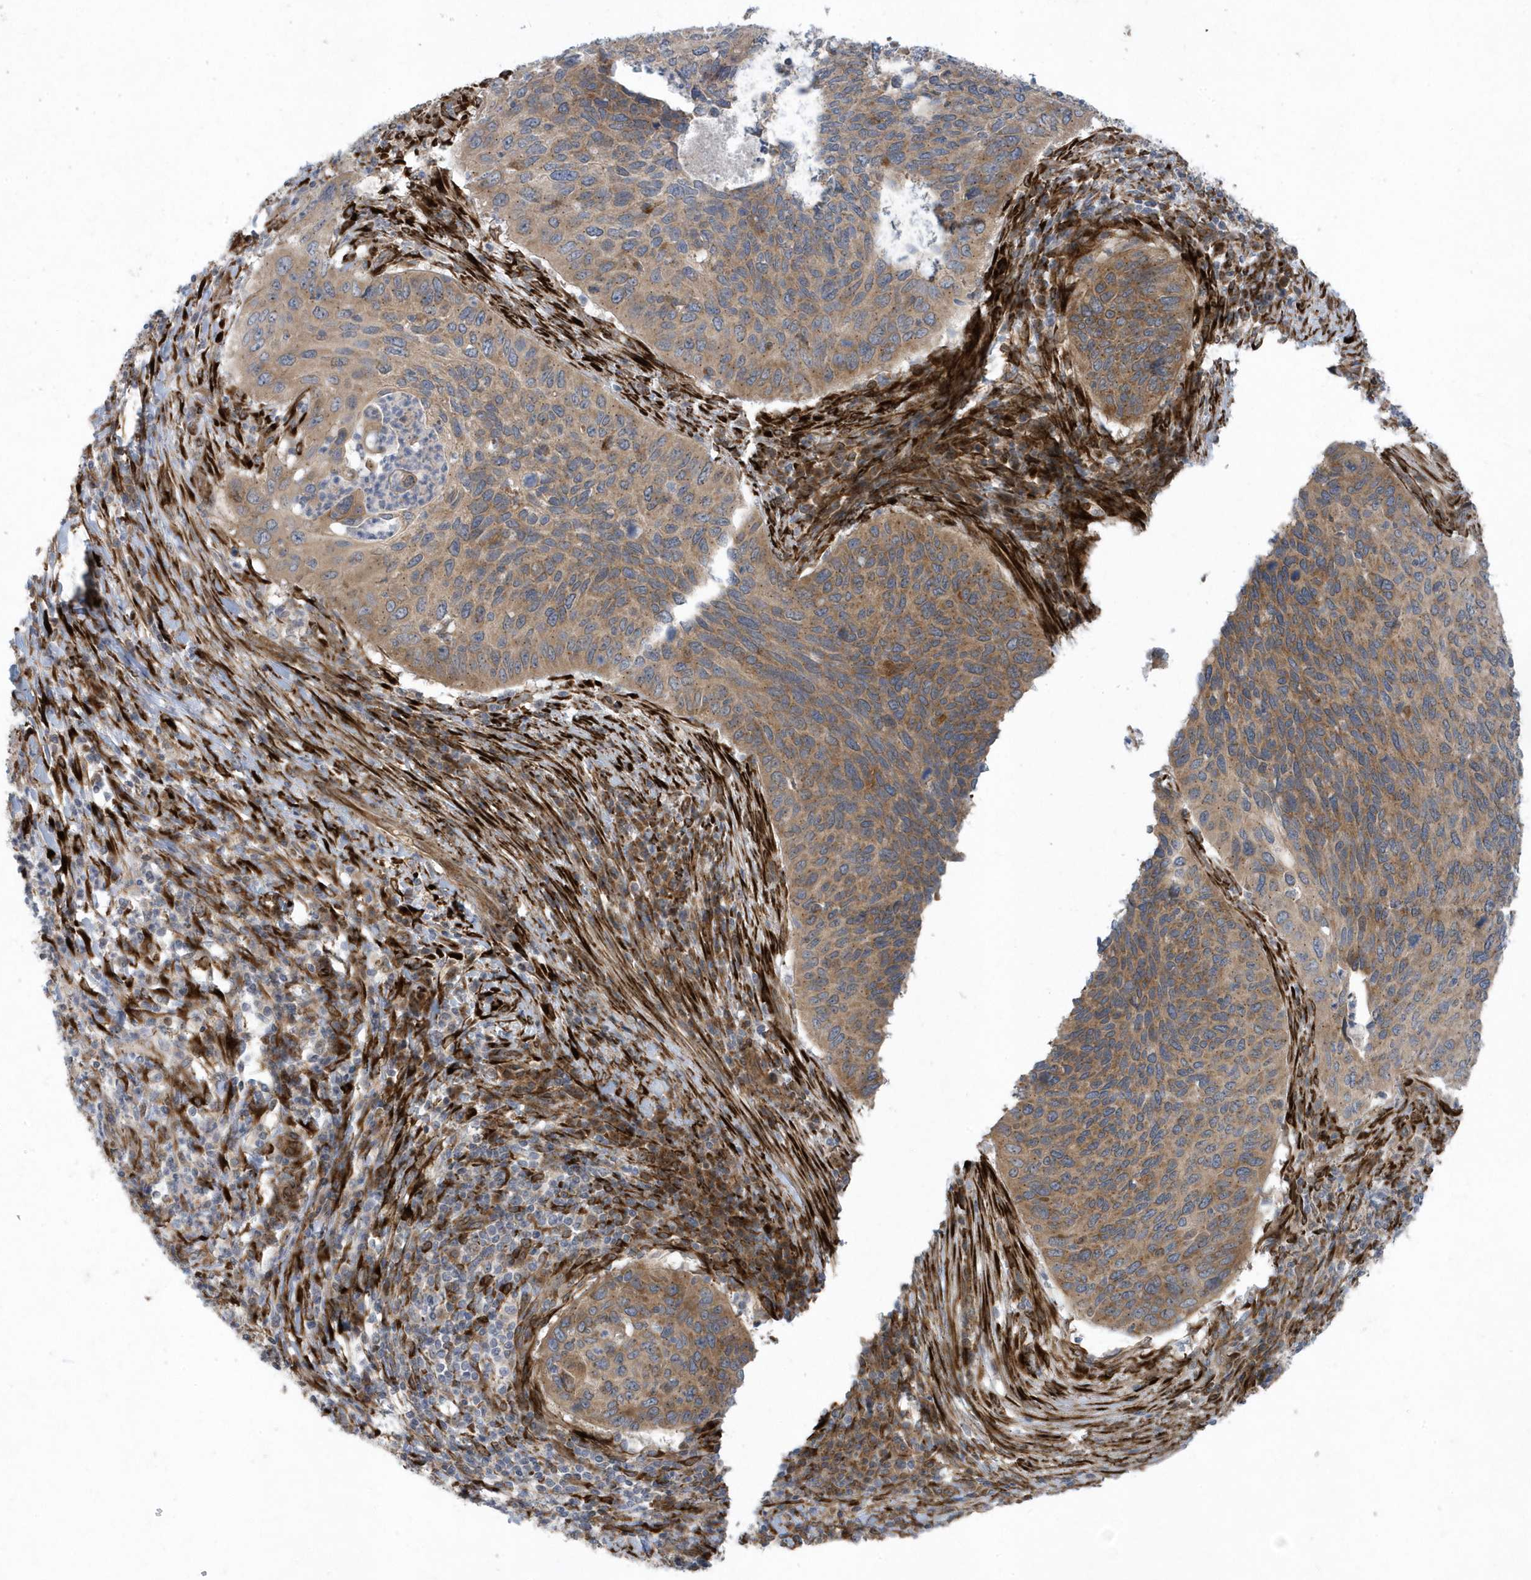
{"staining": {"intensity": "moderate", "quantity": ">75%", "location": "cytoplasmic/membranous"}, "tissue": "cervical cancer", "cell_type": "Tumor cells", "image_type": "cancer", "snomed": [{"axis": "morphology", "description": "Squamous cell carcinoma, NOS"}, {"axis": "topography", "description": "Cervix"}], "caption": "This image demonstrates cervical squamous cell carcinoma stained with immunohistochemistry to label a protein in brown. The cytoplasmic/membranous of tumor cells show moderate positivity for the protein. Nuclei are counter-stained blue.", "gene": "FAM98A", "patient": {"sex": "female", "age": 38}}